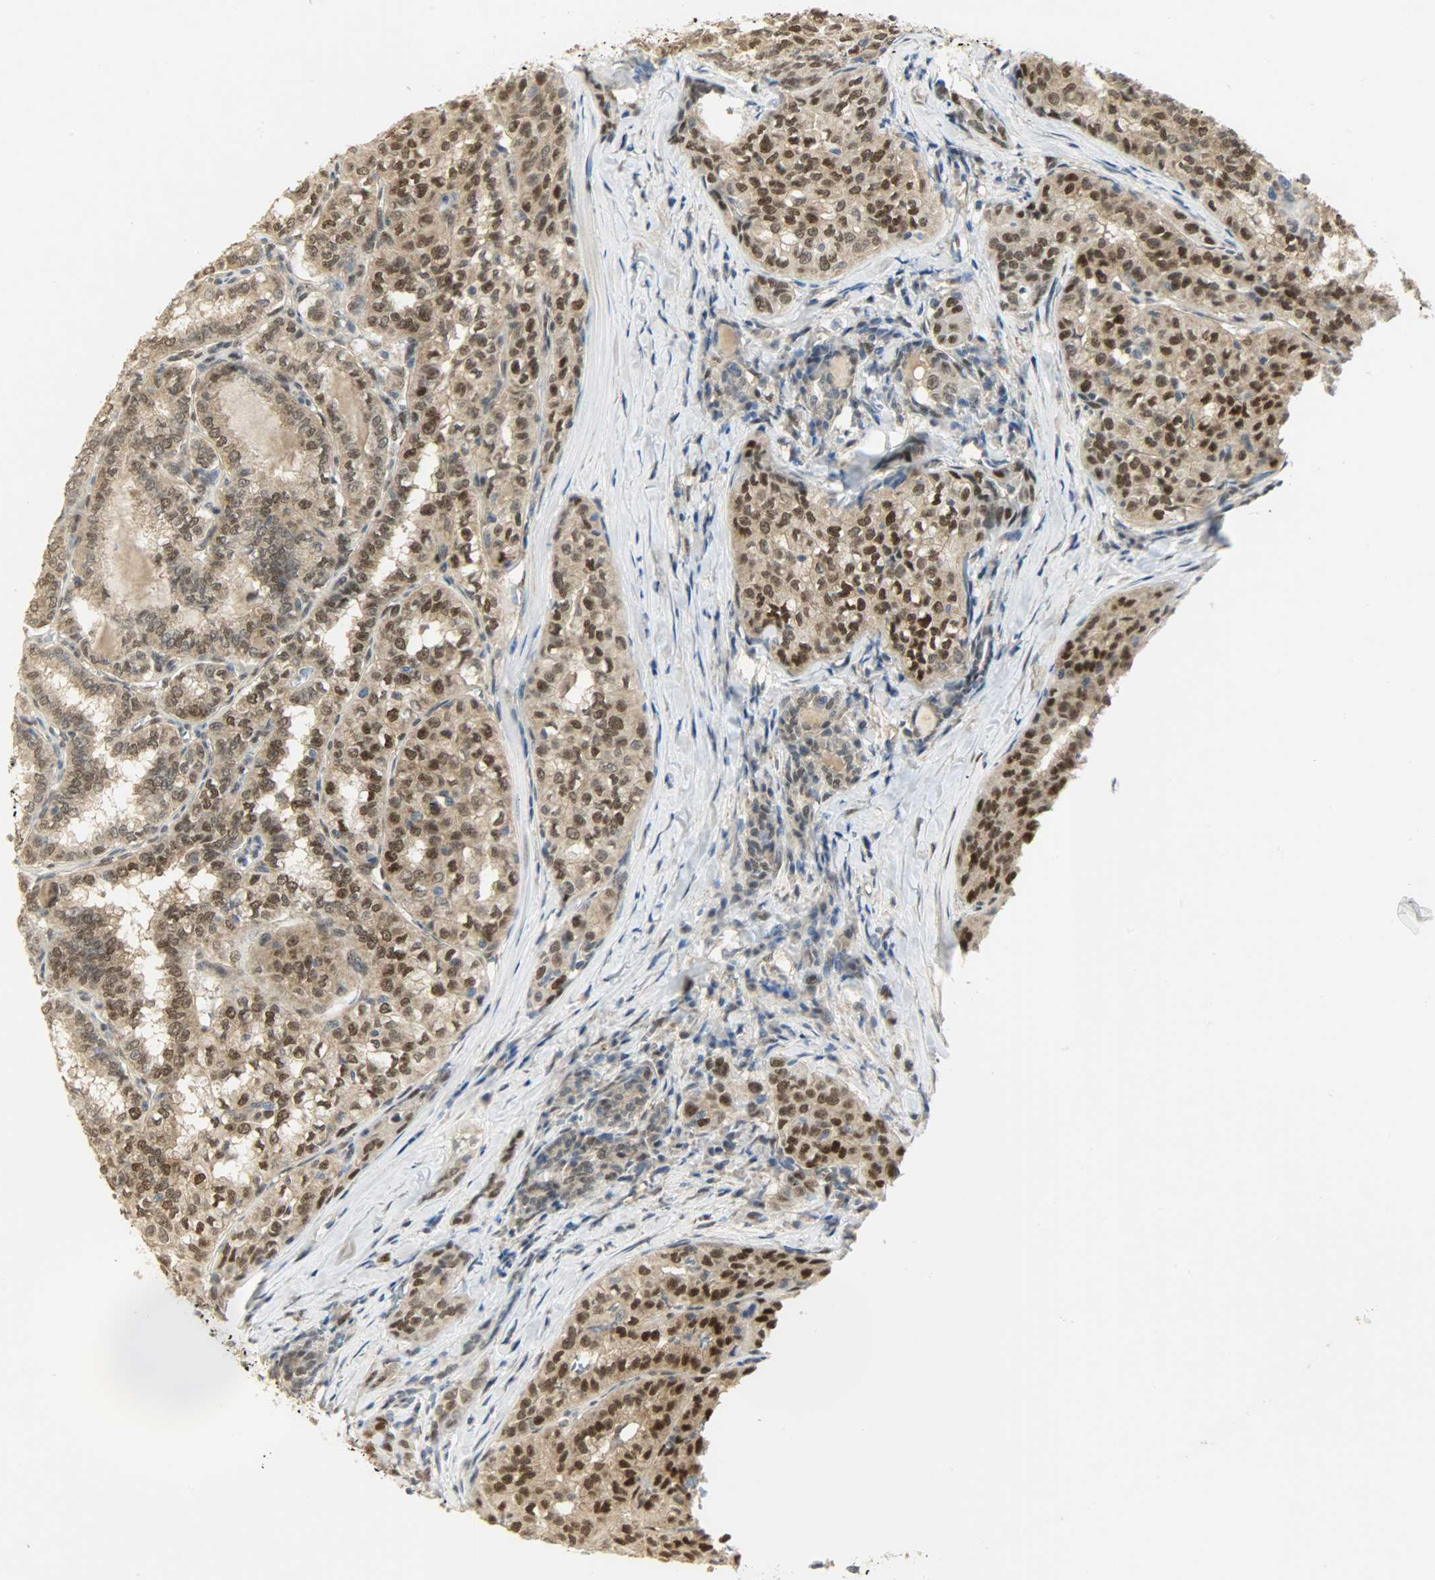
{"staining": {"intensity": "moderate", "quantity": ">75%", "location": "cytoplasmic/membranous,nuclear"}, "tissue": "thyroid cancer", "cell_type": "Tumor cells", "image_type": "cancer", "snomed": [{"axis": "morphology", "description": "Papillary adenocarcinoma, NOS"}, {"axis": "topography", "description": "Thyroid gland"}], "caption": "Protein analysis of thyroid cancer (papillary adenocarcinoma) tissue demonstrates moderate cytoplasmic/membranous and nuclear positivity in approximately >75% of tumor cells.", "gene": "NPEPL1", "patient": {"sex": "female", "age": 30}}